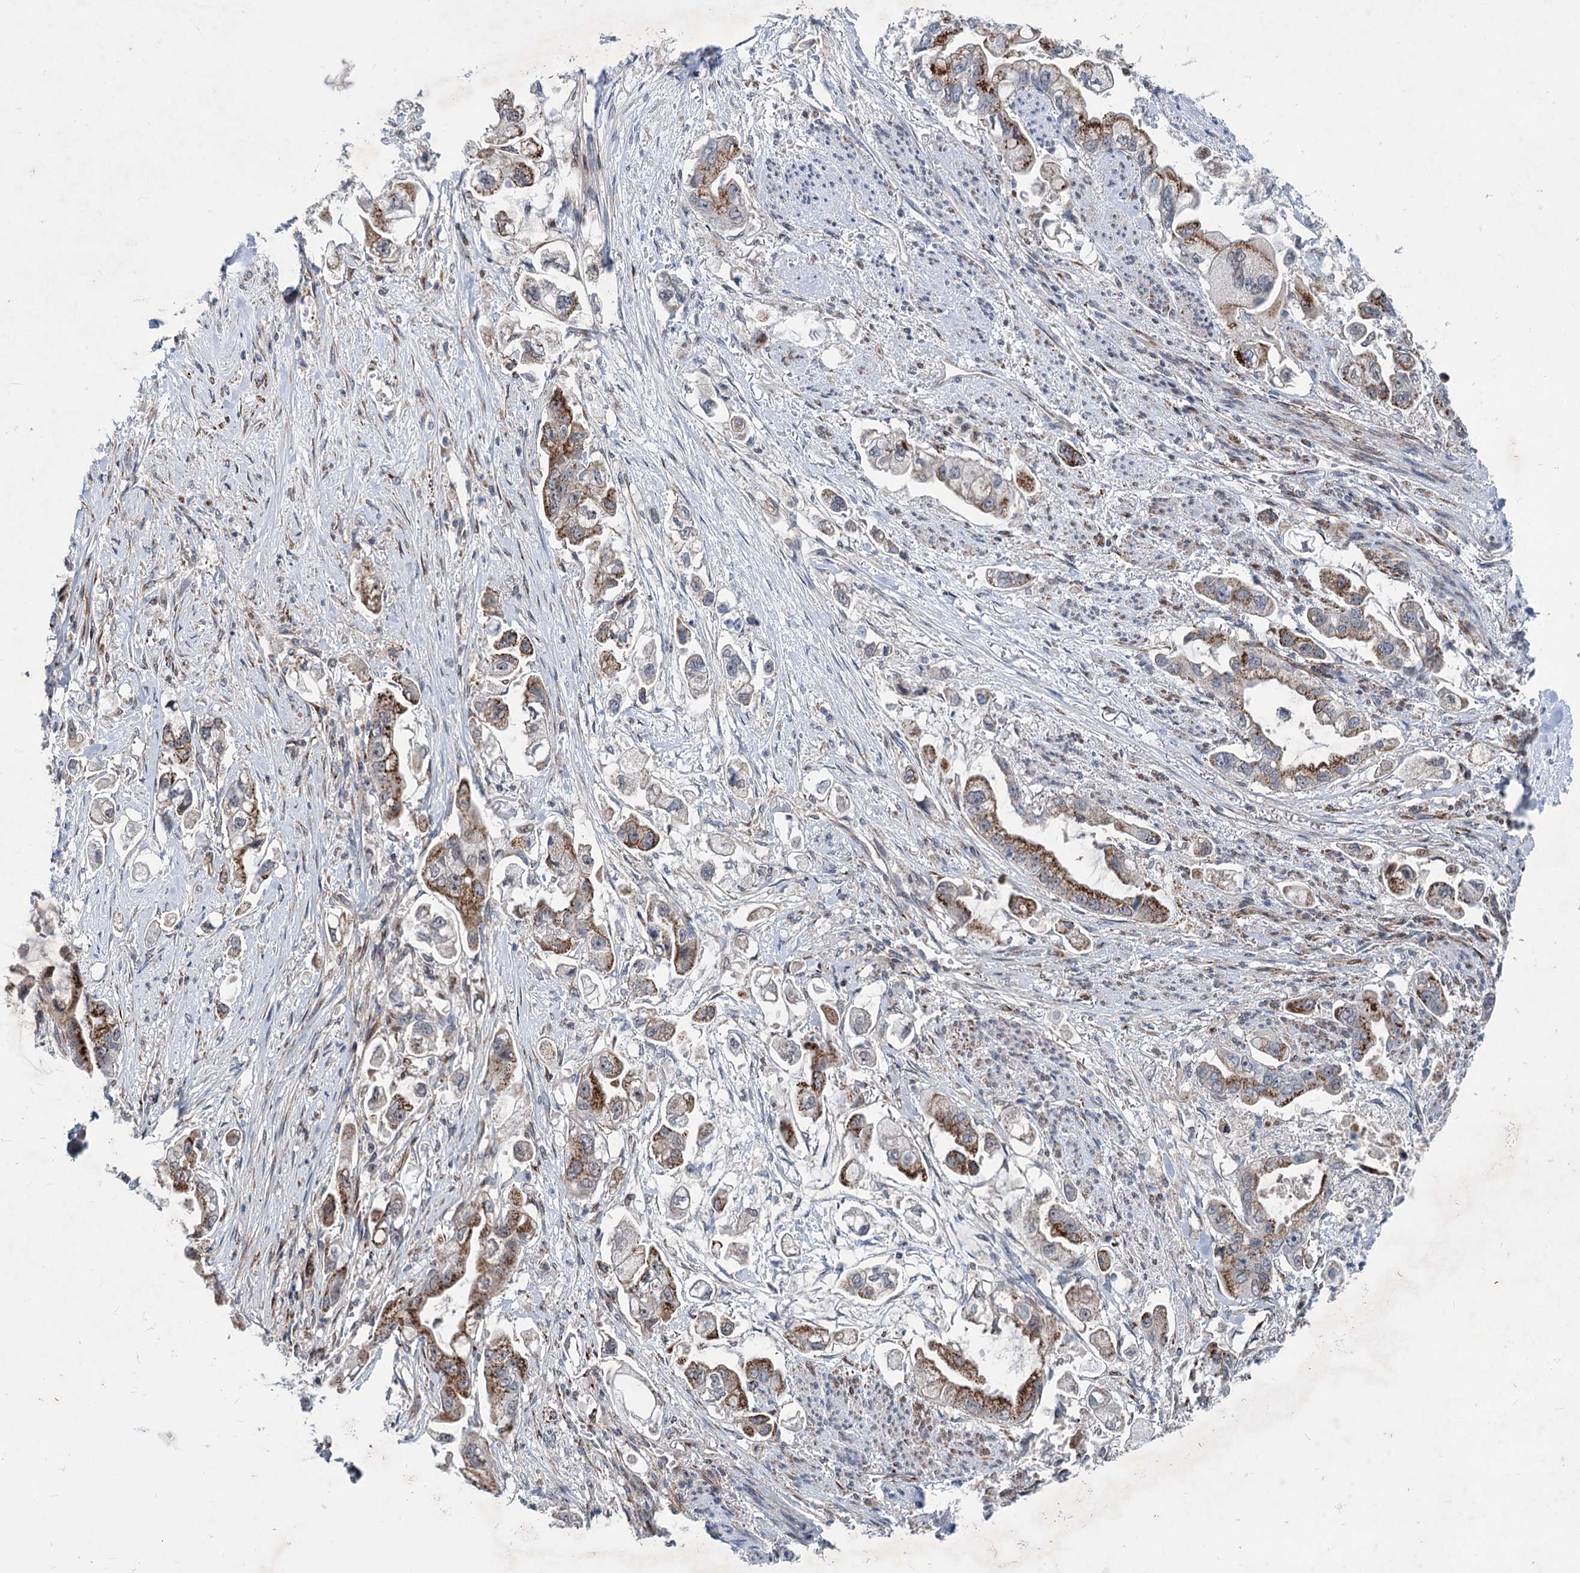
{"staining": {"intensity": "strong", "quantity": ">75%", "location": "cytoplasmic/membranous"}, "tissue": "stomach cancer", "cell_type": "Tumor cells", "image_type": "cancer", "snomed": [{"axis": "morphology", "description": "Adenocarcinoma, NOS"}, {"axis": "topography", "description": "Stomach"}], "caption": "A high amount of strong cytoplasmic/membranous positivity is appreciated in approximately >75% of tumor cells in adenocarcinoma (stomach) tissue.", "gene": "ELP4", "patient": {"sex": "male", "age": 62}}